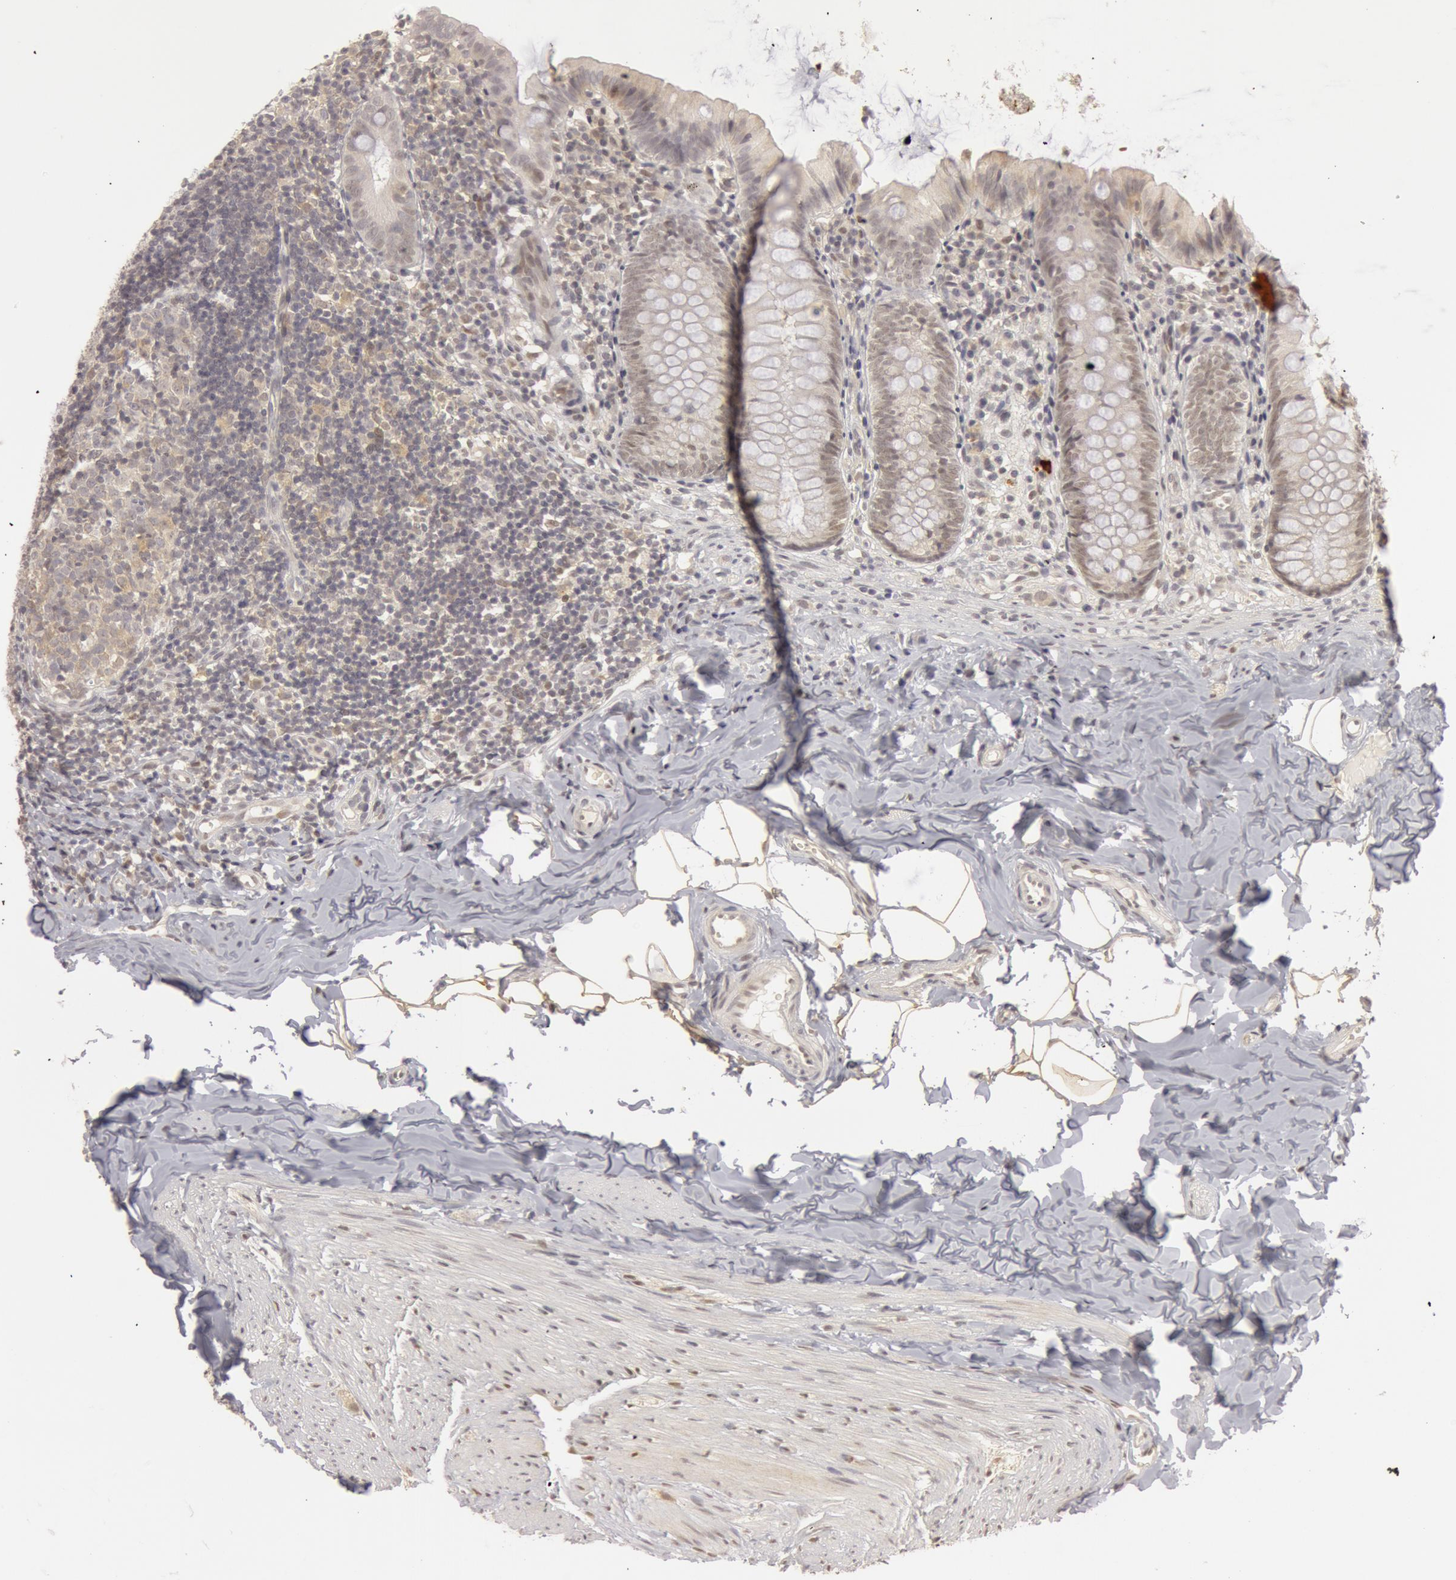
{"staining": {"intensity": "negative", "quantity": "none", "location": "none"}, "tissue": "appendix", "cell_type": "Glandular cells", "image_type": "normal", "snomed": [{"axis": "morphology", "description": "Normal tissue, NOS"}, {"axis": "topography", "description": "Appendix"}], "caption": "Immunohistochemistry (IHC) of benign human appendix shows no expression in glandular cells.", "gene": "OASL", "patient": {"sex": "female", "age": 9}}